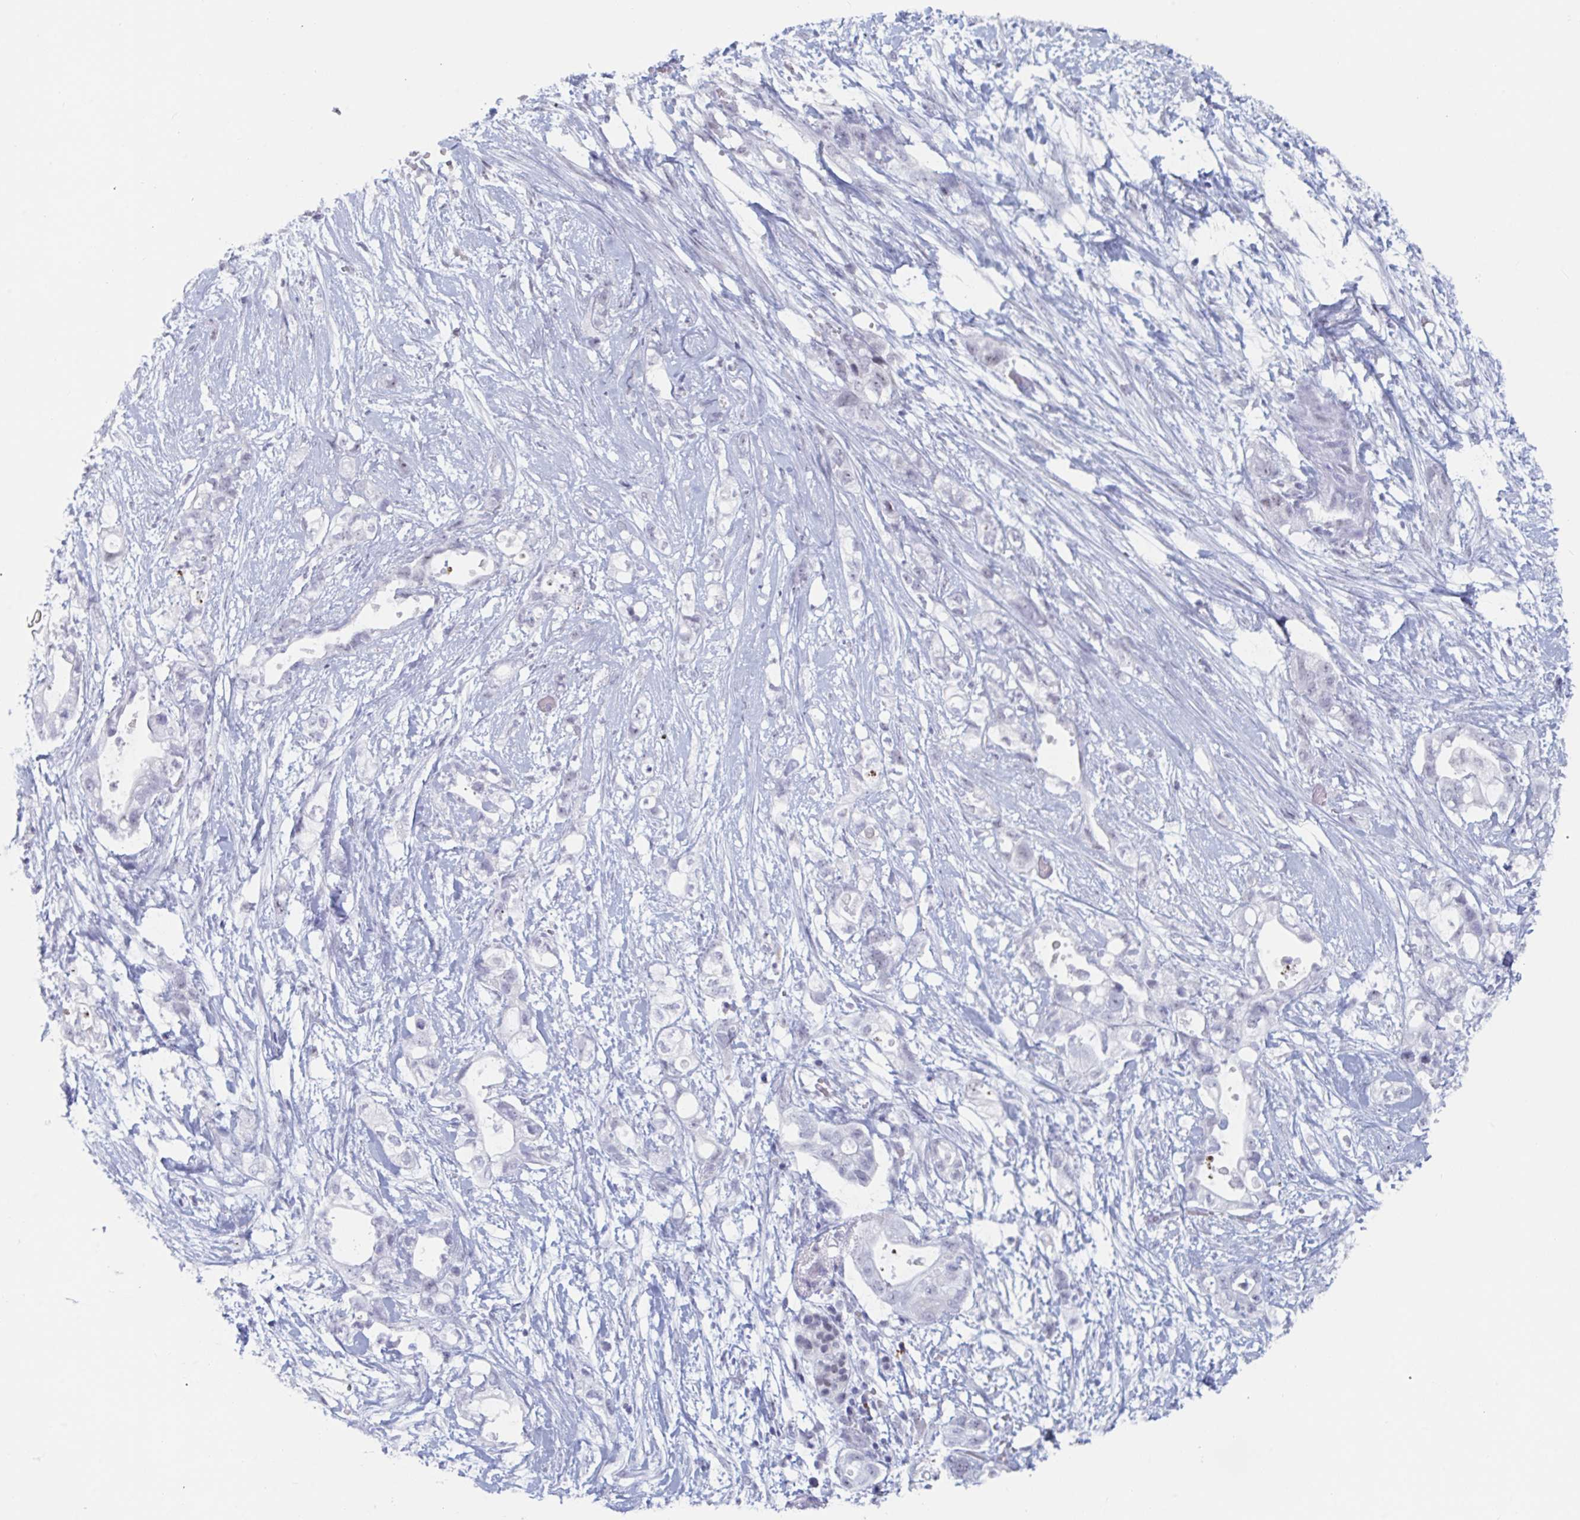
{"staining": {"intensity": "negative", "quantity": "none", "location": "none"}, "tissue": "pancreatic cancer", "cell_type": "Tumor cells", "image_type": "cancer", "snomed": [{"axis": "morphology", "description": "Adenocarcinoma, NOS"}, {"axis": "topography", "description": "Pancreas"}], "caption": "This is an immunohistochemistry photomicrograph of pancreatic adenocarcinoma. There is no expression in tumor cells.", "gene": "NR1H2", "patient": {"sex": "female", "age": 72}}